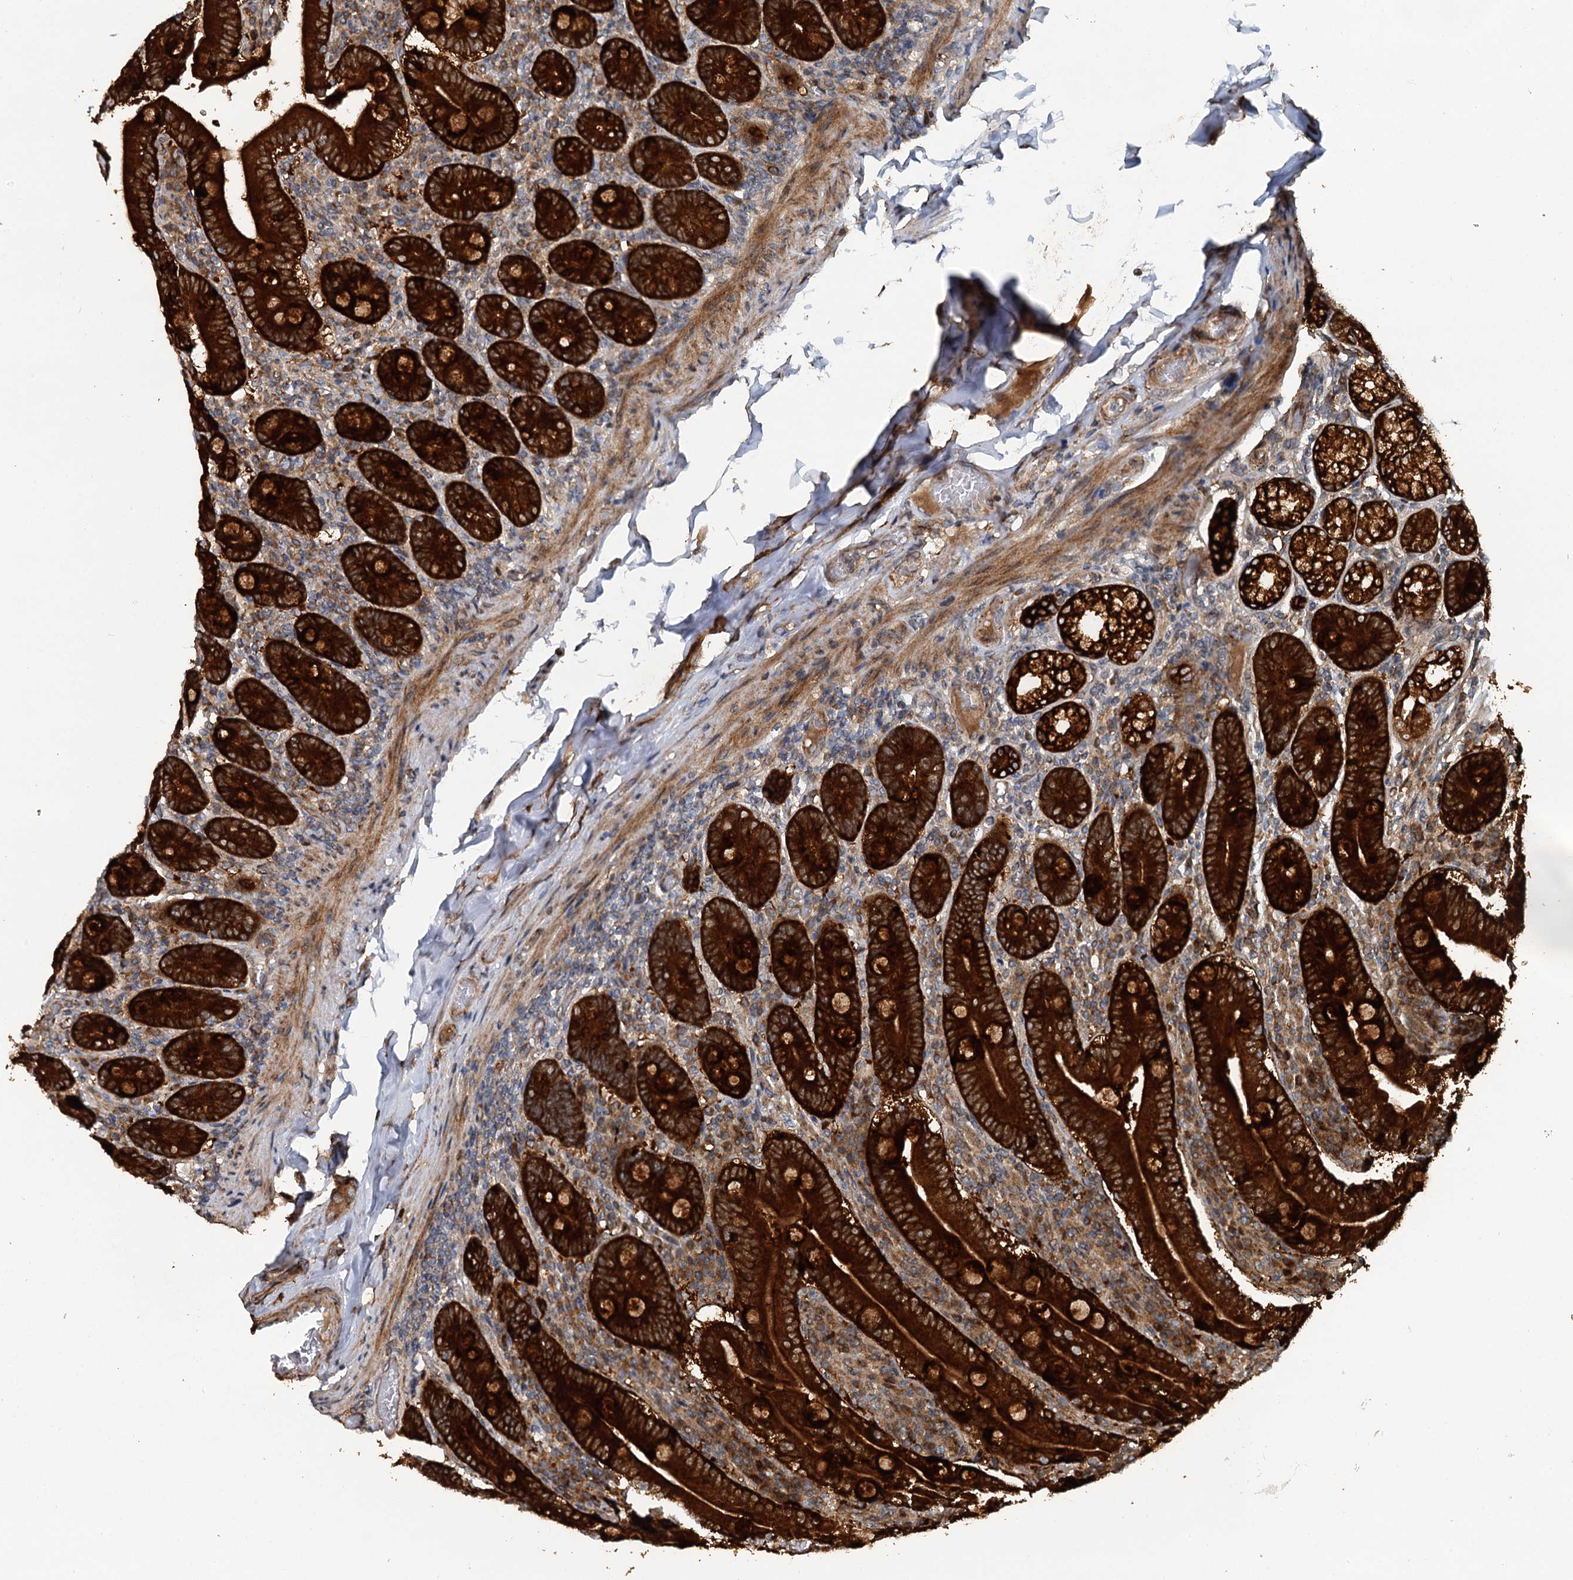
{"staining": {"intensity": "strong", "quantity": ">75%", "location": "cytoplasmic/membranous"}, "tissue": "duodenum", "cell_type": "Glandular cells", "image_type": "normal", "snomed": [{"axis": "morphology", "description": "Normal tissue, NOS"}, {"axis": "topography", "description": "Duodenum"}], "caption": "A high amount of strong cytoplasmic/membranous positivity is seen in approximately >75% of glandular cells in unremarkable duodenum.", "gene": "LRRK2", "patient": {"sex": "female", "age": 62}}